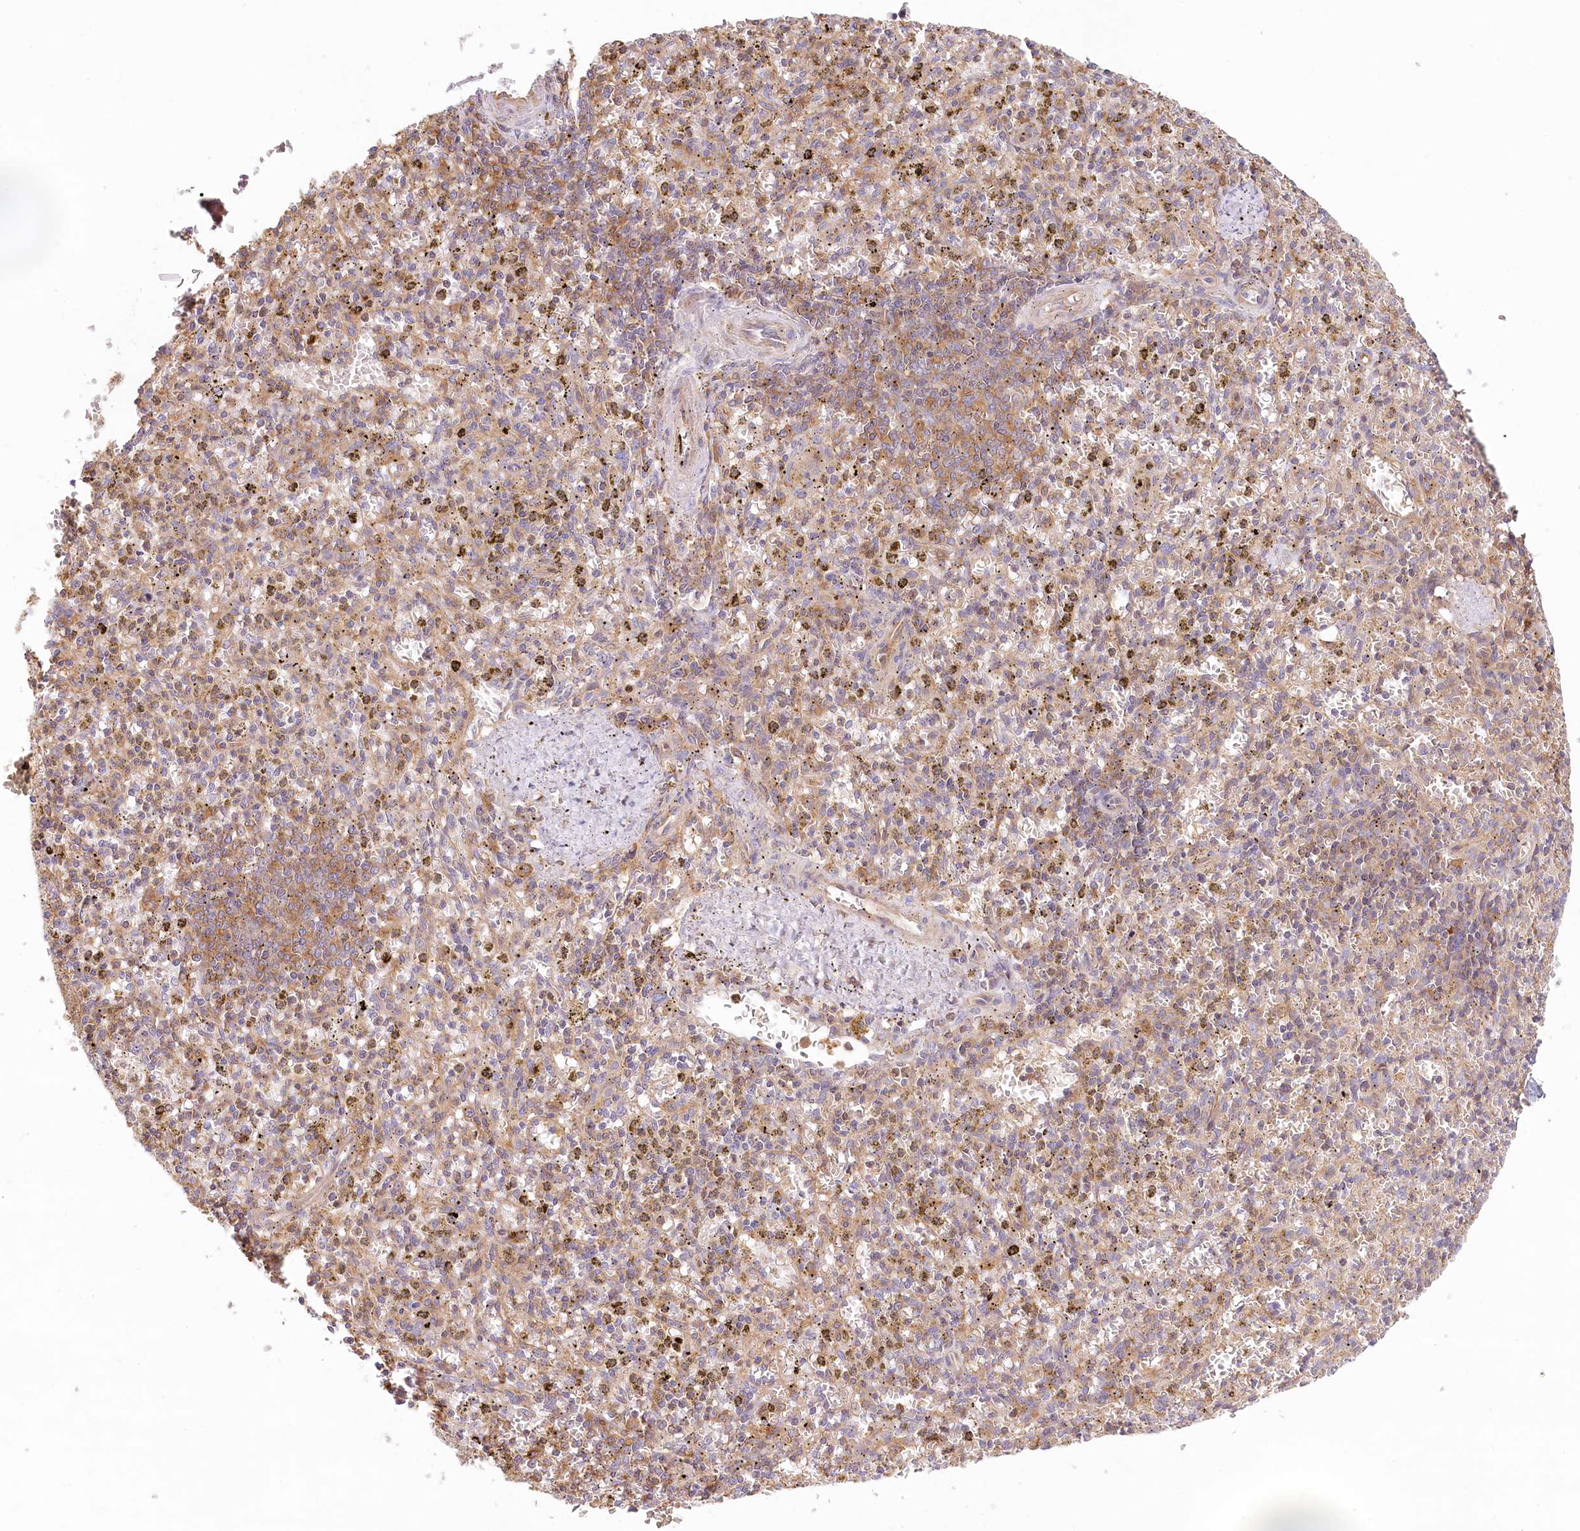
{"staining": {"intensity": "weak", "quantity": "25%-75%", "location": "cytoplasmic/membranous"}, "tissue": "spleen", "cell_type": "Cells in red pulp", "image_type": "normal", "snomed": [{"axis": "morphology", "description": "Normal tissue, NOS"}, {"axis": "topography", "description": "Spleen"}], "caption": "Protein expression analysis of benign spleen exhibits weak cytoplasmic/membranous positivity in about 25%-75% of cells in red pulp.", "gene": "UMPS", "patient": {"sex": "male", "age": 72}}